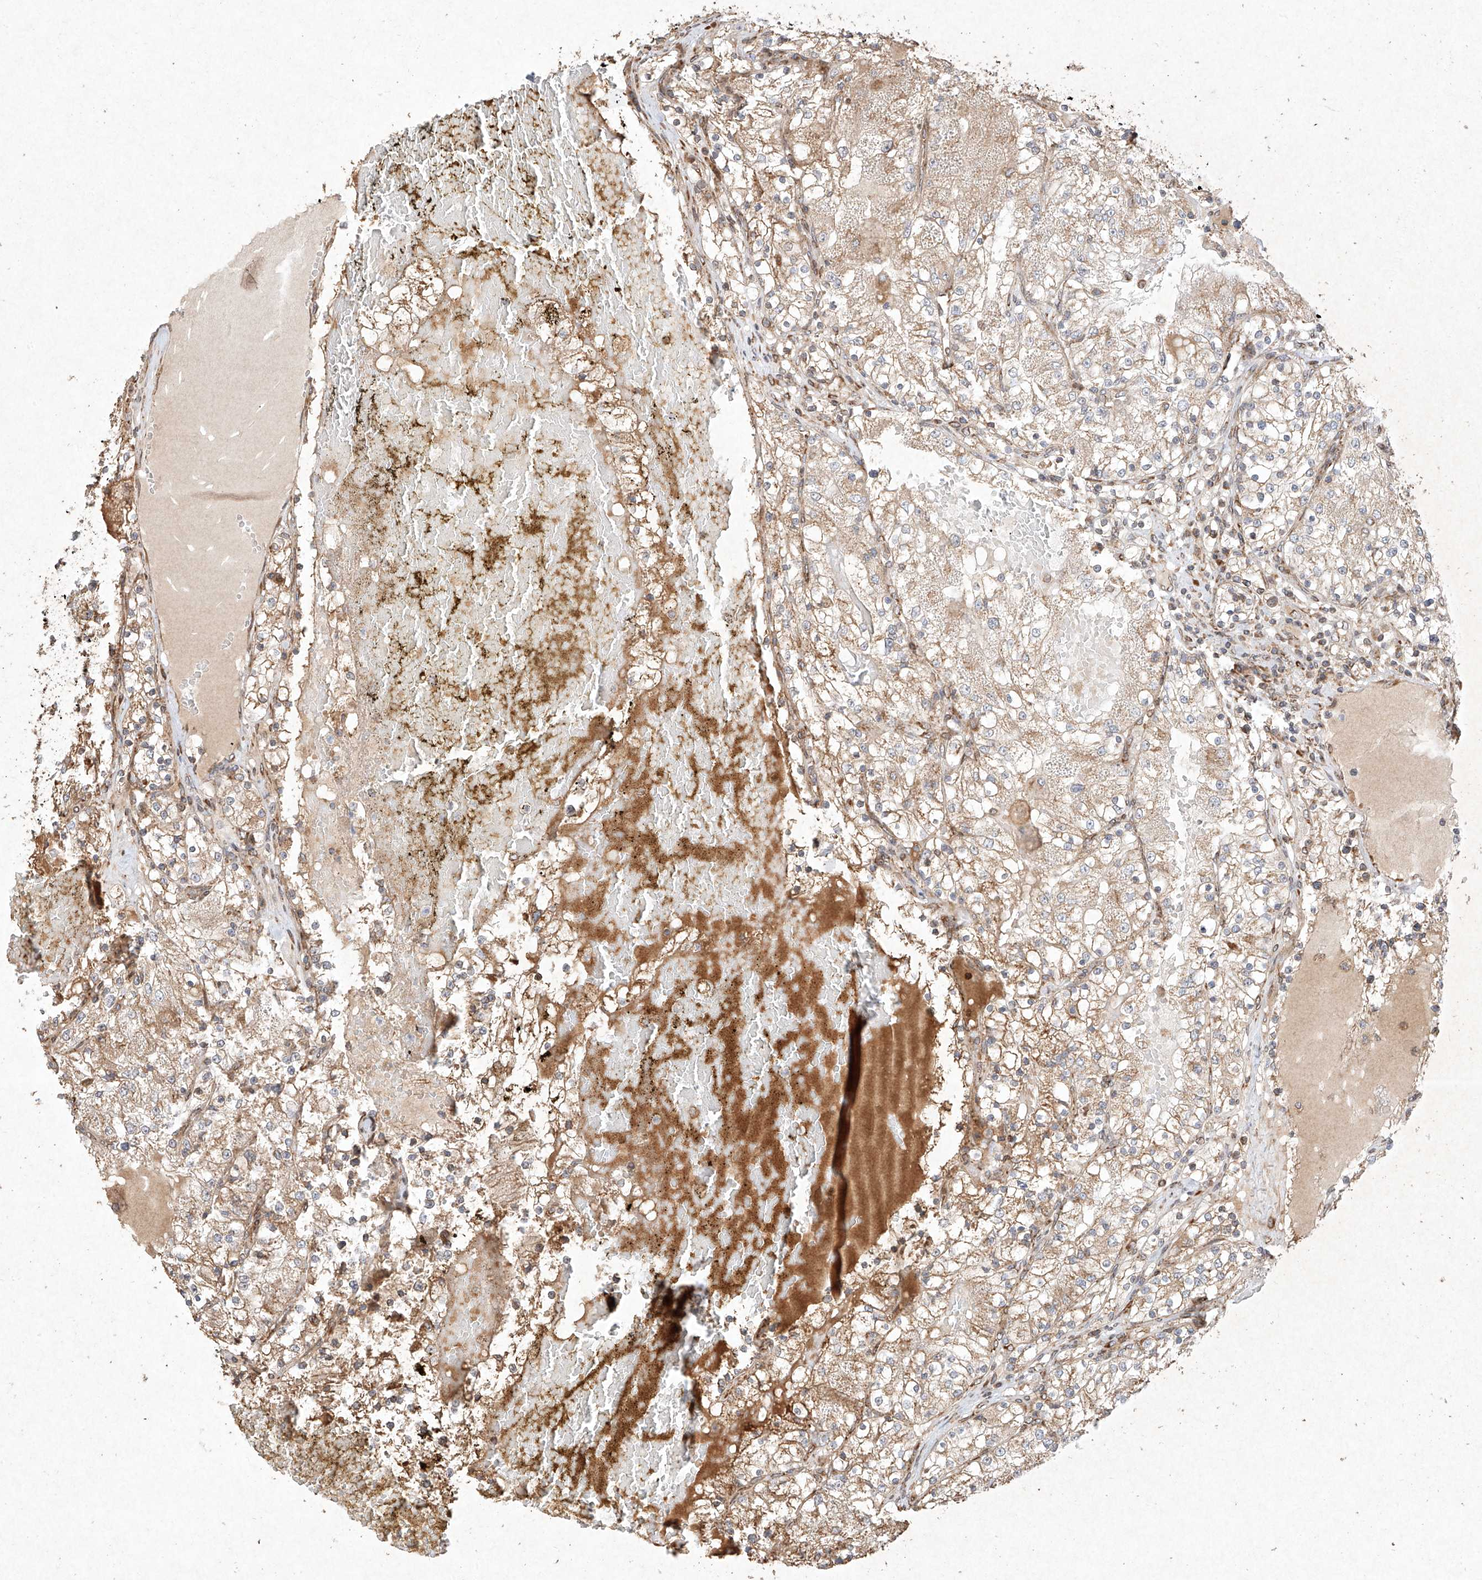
{"staining": {"intensity": "weak", "quantity": ">75%", "location": "cytoplasmic/membranous"}, "tissue": "renal cancer", "cell_type": "Tumor cells", "image_type": "cancer", "snomed": [{"axis": "morphology", "description": "Normal tissue, NOS"}, {"axis": "morphology", "description": "Adenocarcinoma, NOS"}, {"axis": "topography", "description": "Kidney"}], "caption": "Protein expression analysis of human renal adenocarcinoma reveals weak cytoplasmic/membranous positivity in approximately >75% of tumor cells. The protein is stained brown, and the nuclei are stained in blue (DAB (3,3'-diaminobenzidine) IHC with brightfield microscopy, high magnification).", "gene": "SEMA3B", "patient": {"sex": "male", "age": 68}}